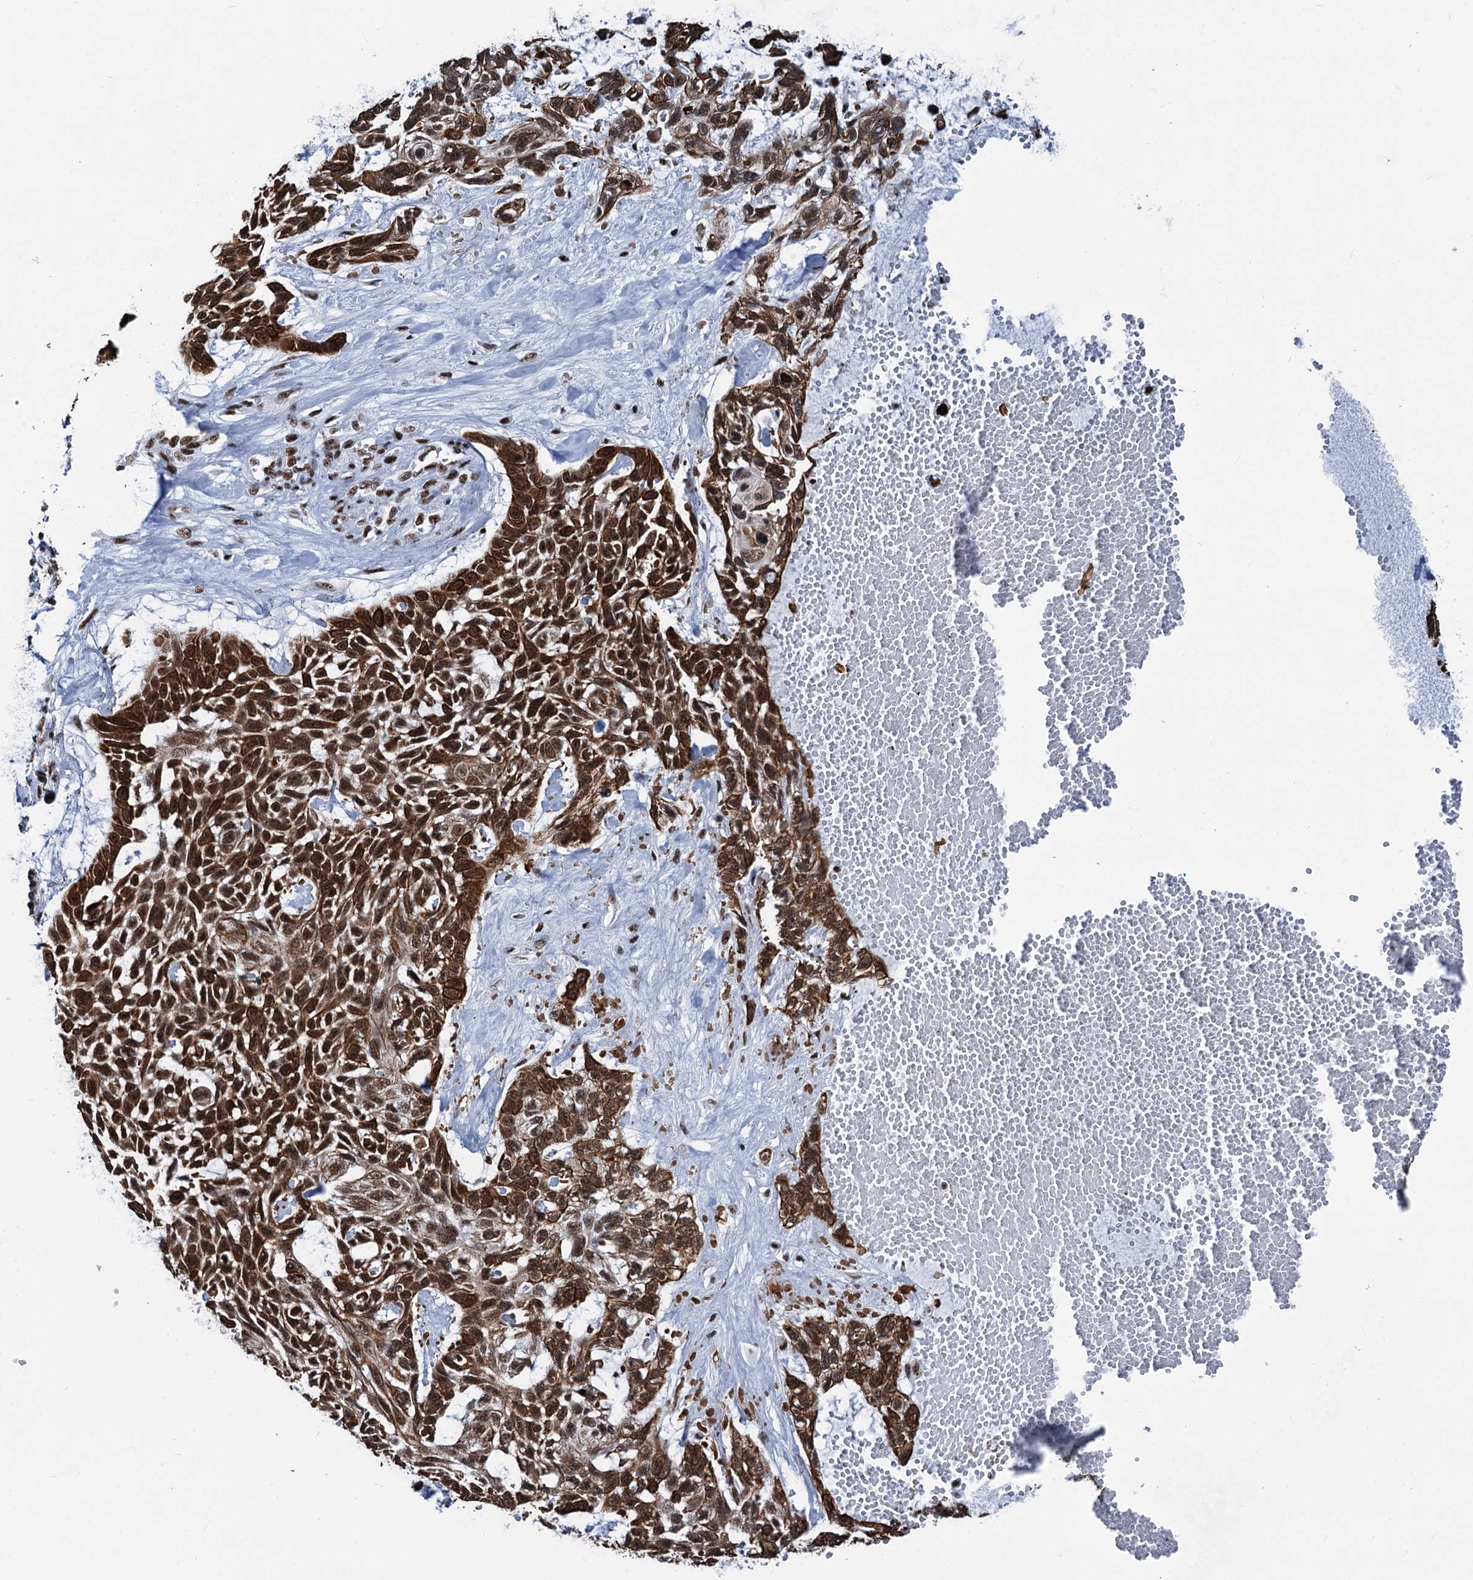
{"staining": {"intensity": "strong", "quantity": ">75%", "location": "cytoplasmic/membranous,nuclear"}, "tissue": "skin cancer", "cell_type": "Tumor cells", "image_type": "cancer", "snomed": [{"axis": "morphology", "description": "Basal cell carcinoma"}, {"axis": "topography", "description": "Skin"}], "caption": "IHC of skin cancer (basal cell carcinoma) shows high levels of strong cytoplasmic/membranous and nuclear expression in approximately >75% of tumor cells.", "gene": "DDX23", "patient": {"sex": "male", "age": 88}}